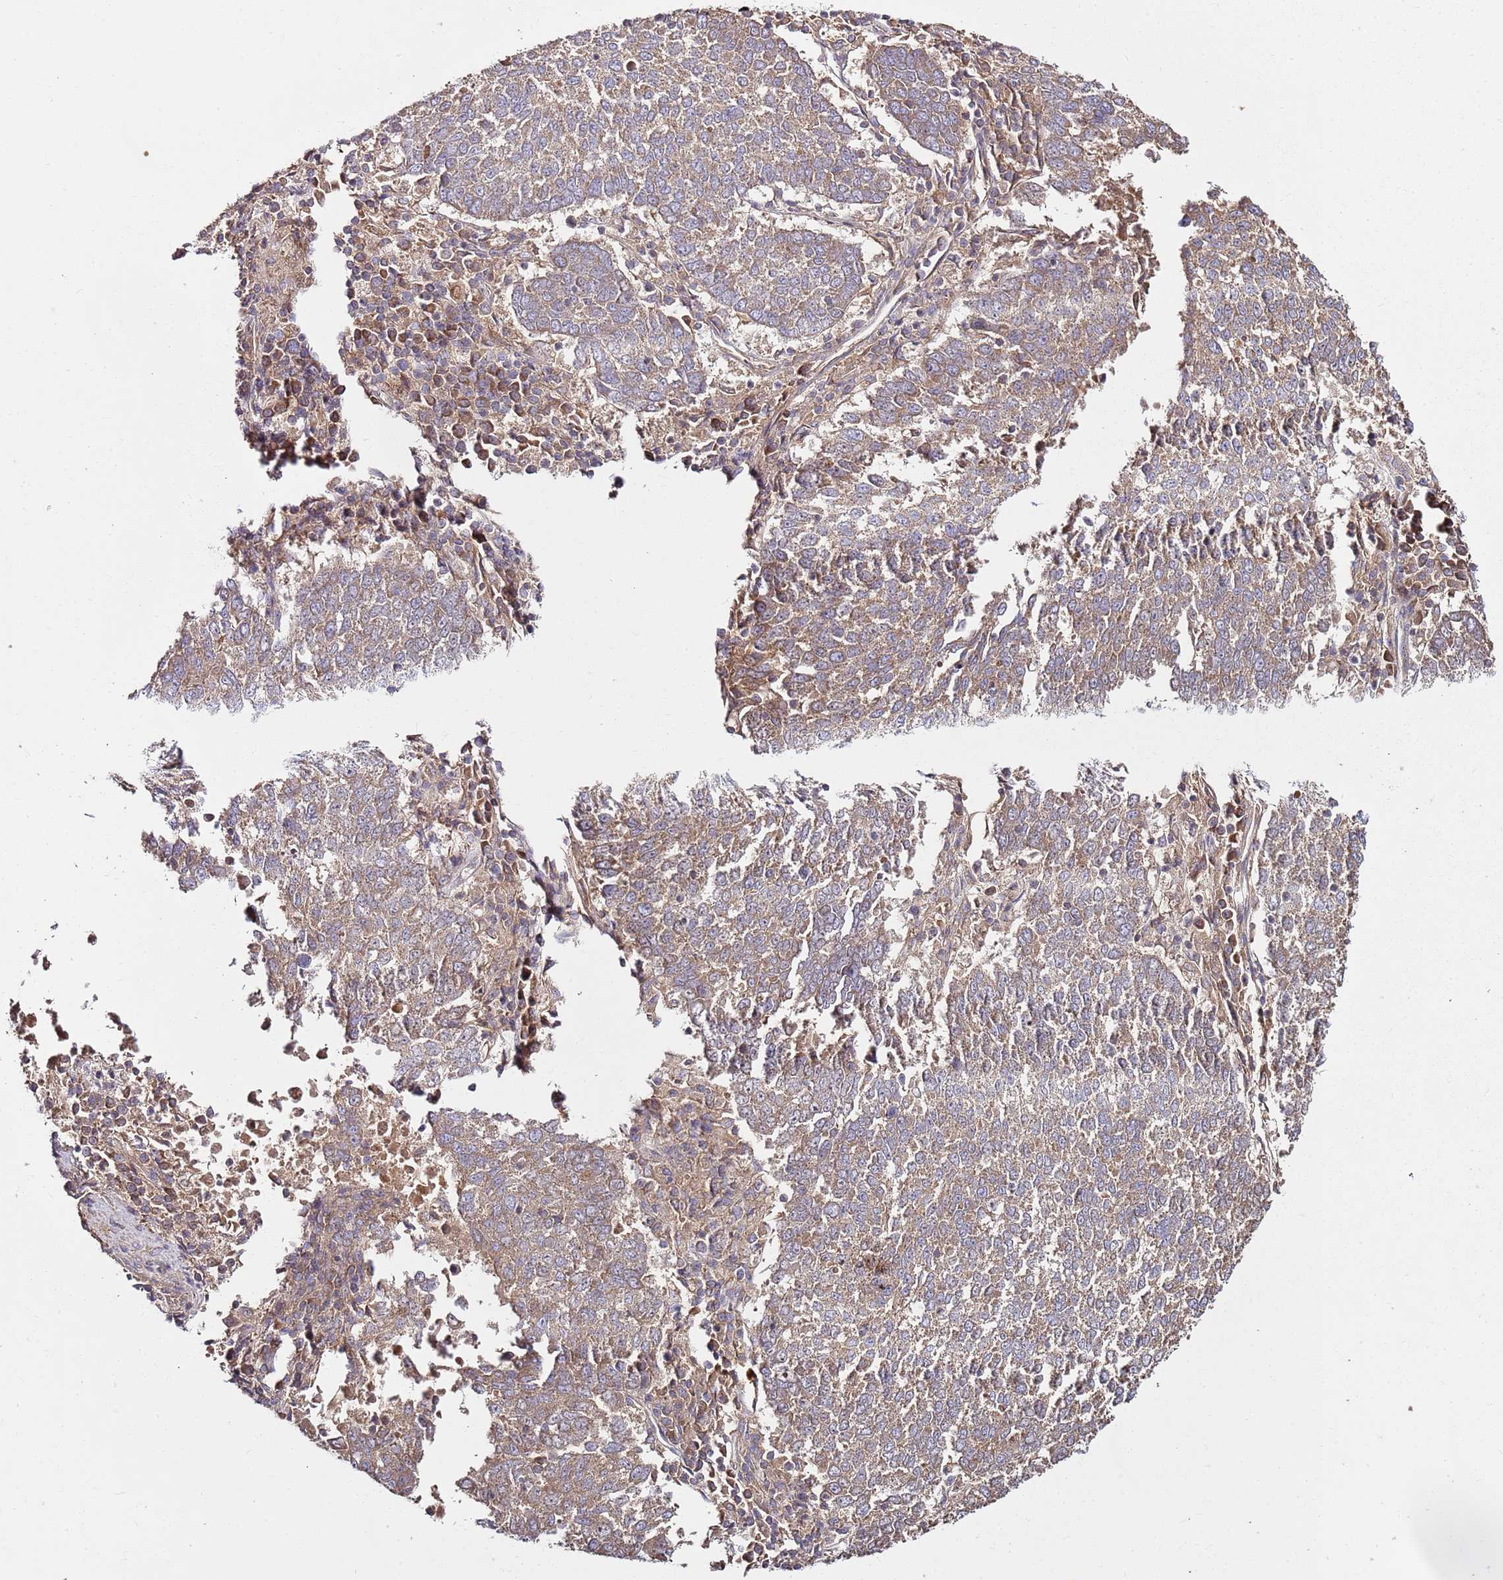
{"staining": {"intensity": "weak", "quantity": ">75%", "location": "cytoplasmic/membranous"}, "tissue": "lung cancer", "cell_type": "Tumor cells", "image_type": "cancer", "snomed": [{"axis": "morphology", "description": "Squamous cell carcinoma, NOS"}, {"axis": "topography", "description": "Lung"}], "caption": "Squamous cell carcinoma (lung) stained for a protein demonstrates weak cytoplasmic/membranous positivity in tumor cells.", "gene": "KRTAP21-3", "patient": {"sex": "male", "age": 73}}